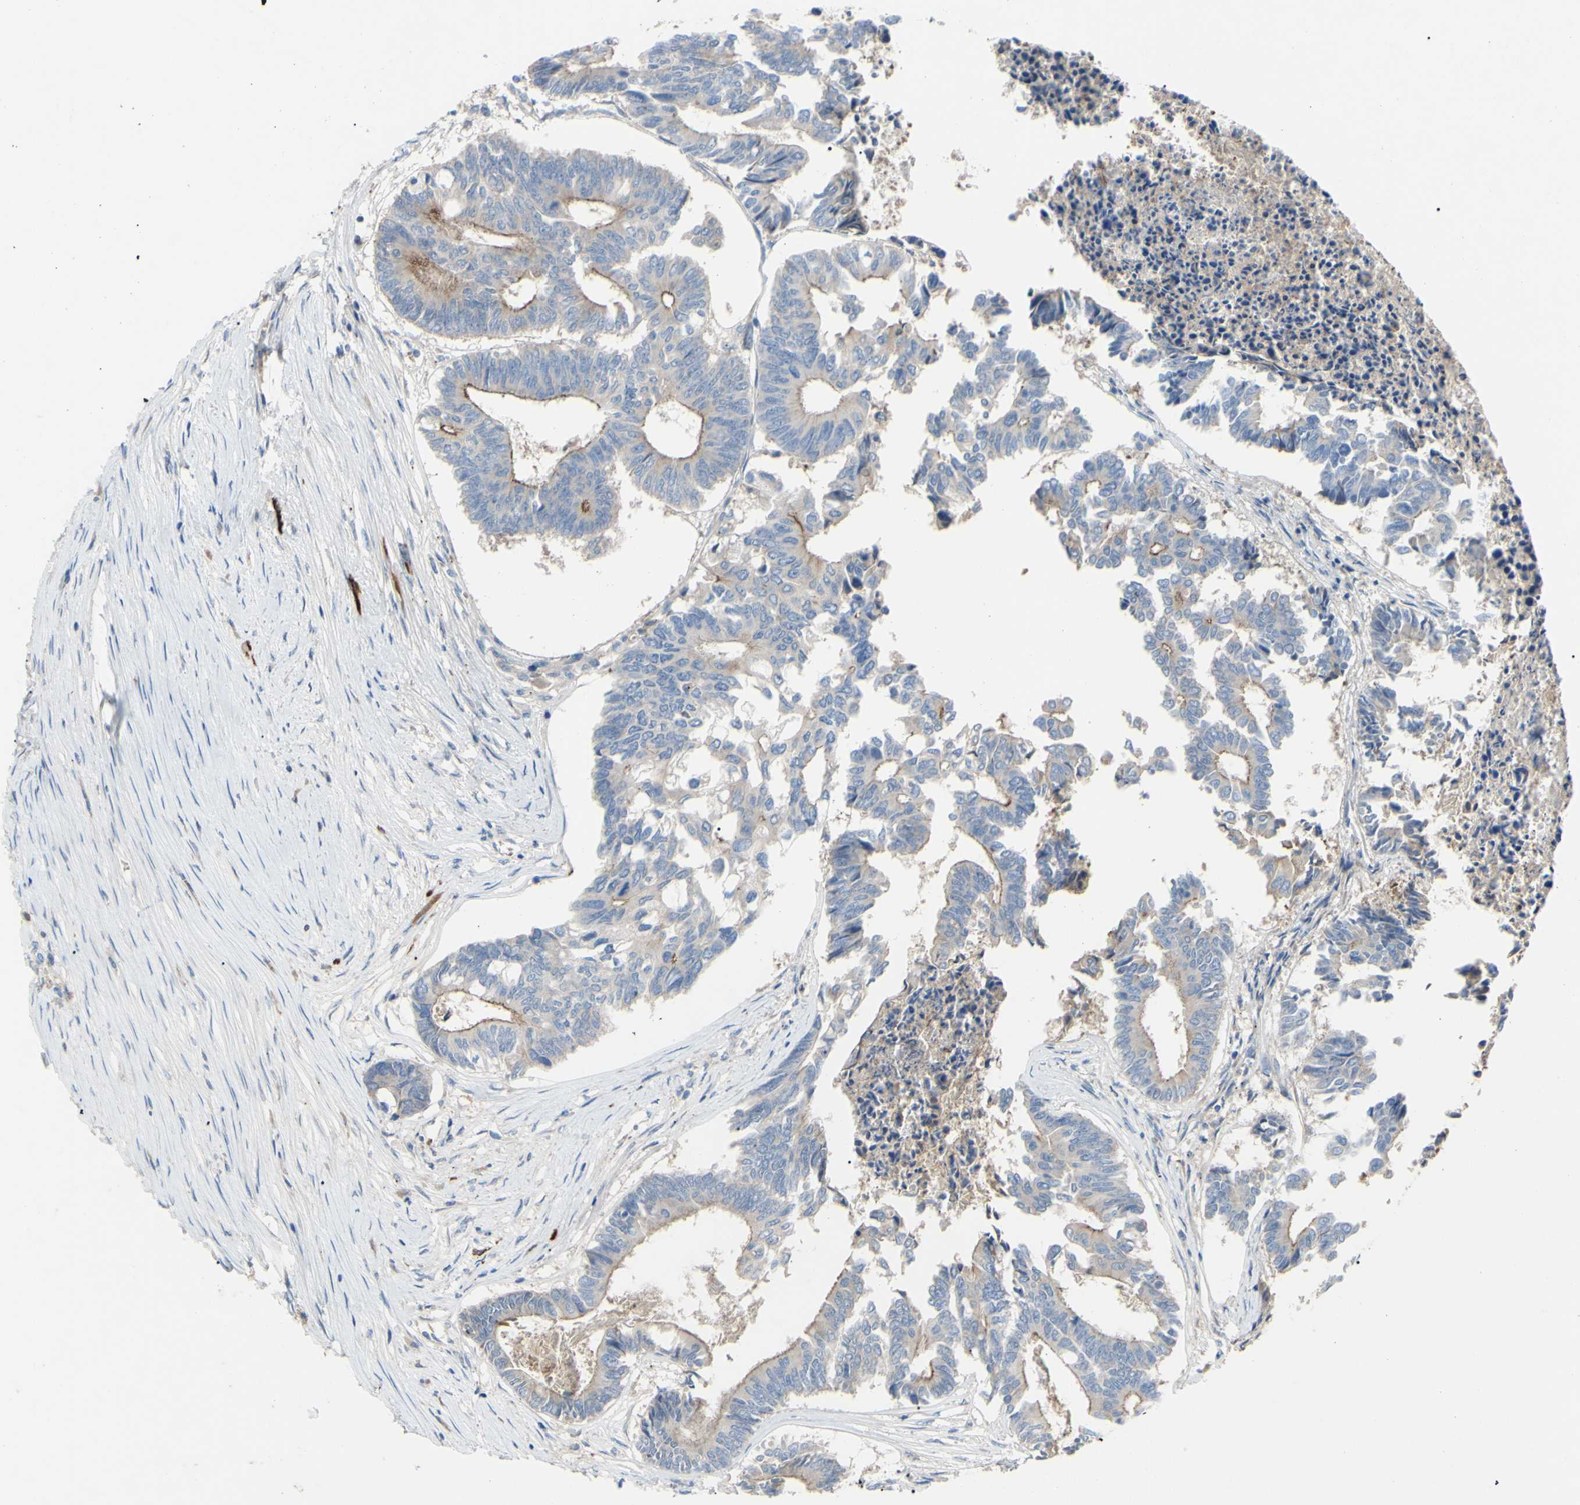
{"staining": {"intensity": "moderate", "quantity": "<25%", "location": "cytoplasmic/membranous"}, "tissue": "colorectal cancer", "cell_type": "Tumor cells", "image_type": "cancer", "snomed": [{"axis": "morphology", "description": "Adenocarcinoma, NOS"}, {"axis": "topography", "description": "Rectum"}], "caption": "An image of colorectal adenocarcinoma stained for a protein reveals moderate cytoplasmic/membranous brown staining in tumor cells. The protein of interest is stained brown, and the nuclei are stained in blue (DAB IHC with brightfield microscopy, high magnification).", "gene": "TMEM59L", "patient": {"sex": "male", "age": 63}}